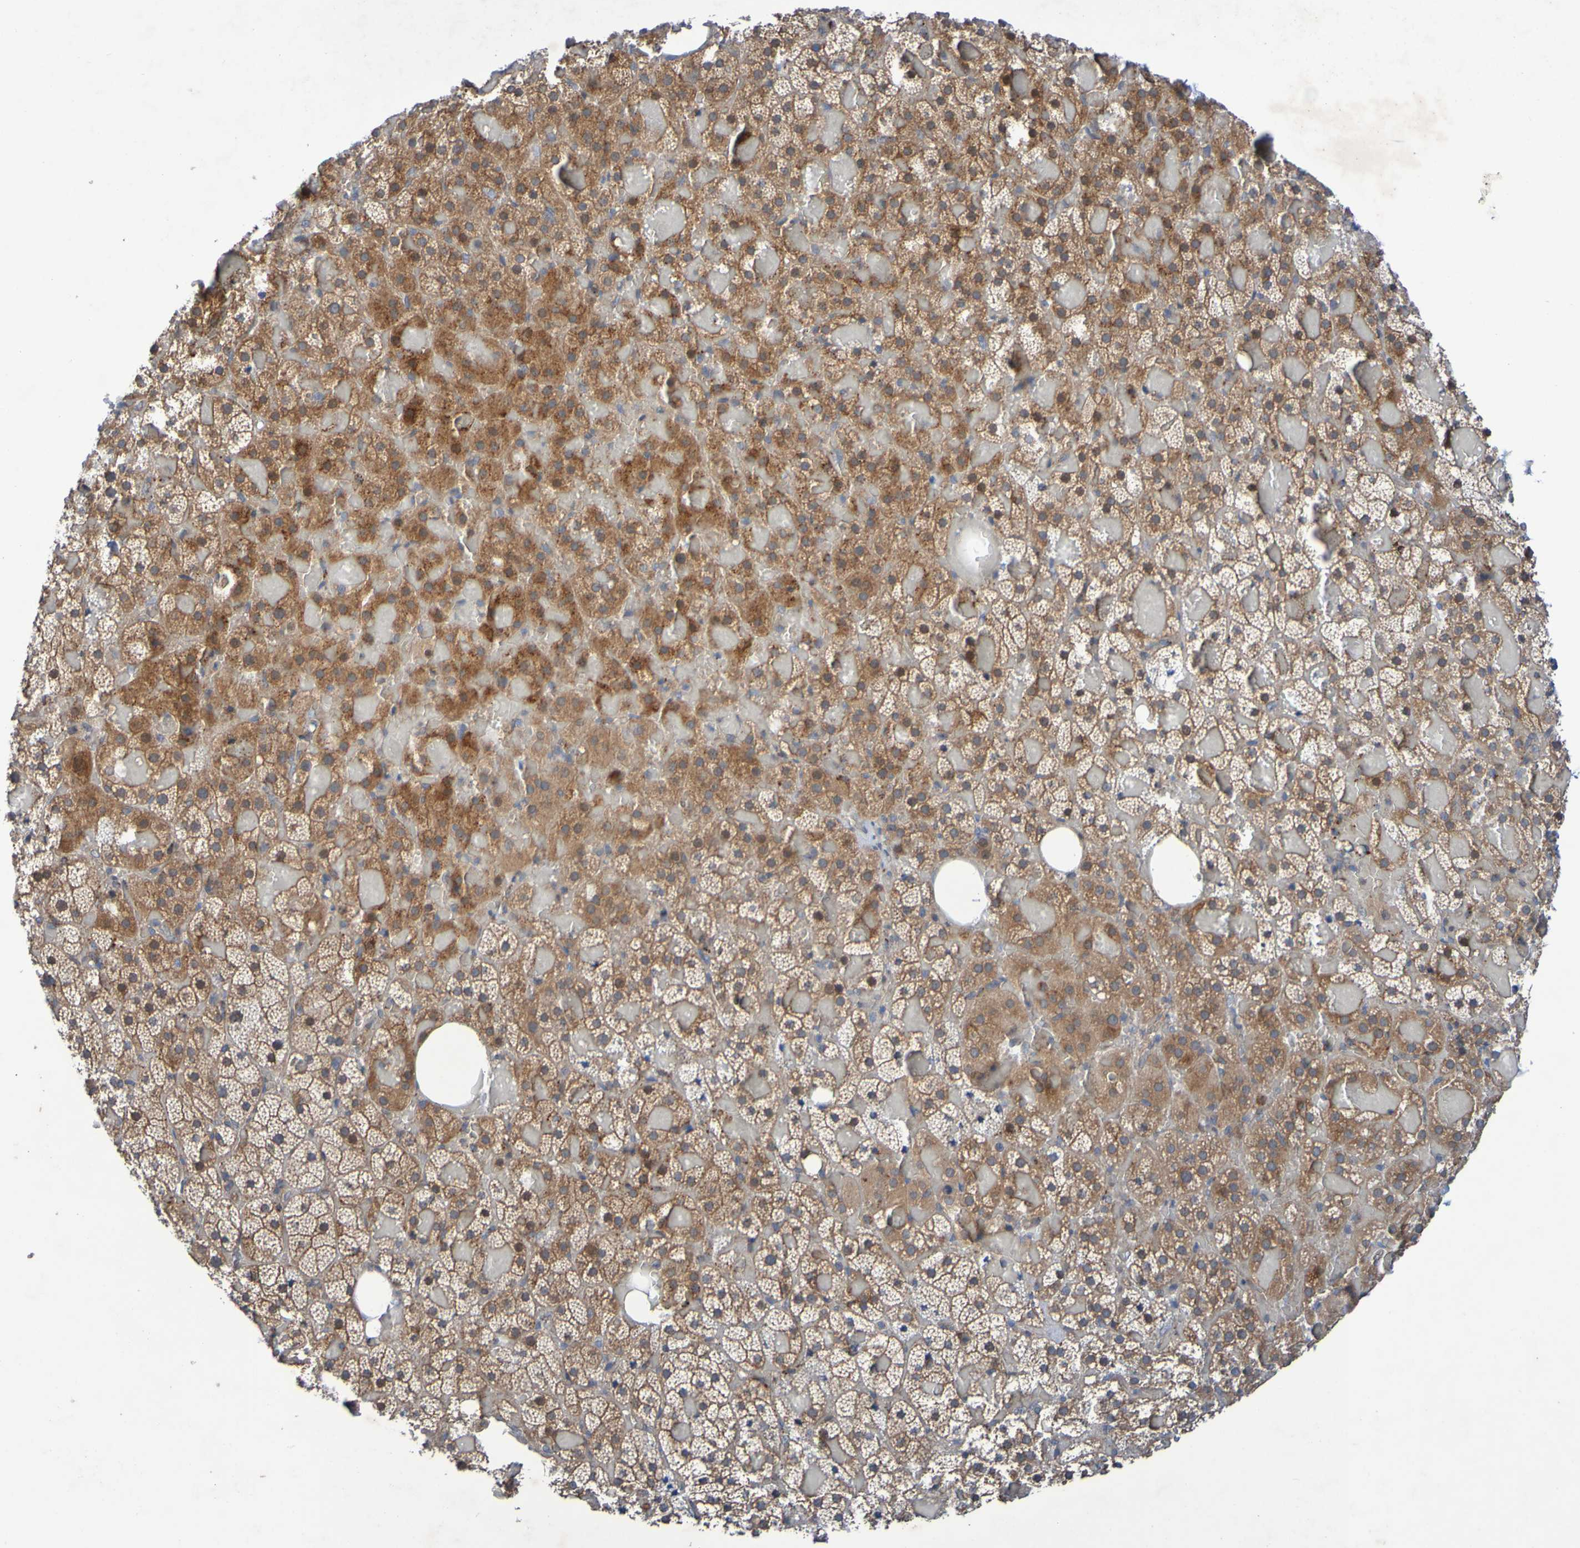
{"staining": {"intensity": "moderate", "quantity": ">75%", "location": "cytoplasmic/membranous"}, "tissue": "adrenal gland", "cell_type": "Glandular cells", "image_type": "normal", "snomed": [{"axis": "morphology", "description": "Normal tissue, NOS"}, {"axis": "topography", "description": "Adrenal gland"}], "caption": "Immunohistochemistry (DAB) staining of unremarkable human adrenal gland demonstrates moderate cytoplasmic/membranous protein expression in about >75% of glandular cells.", "gene": "SDK1", "patient": {"sex": "female", "age": 59}}